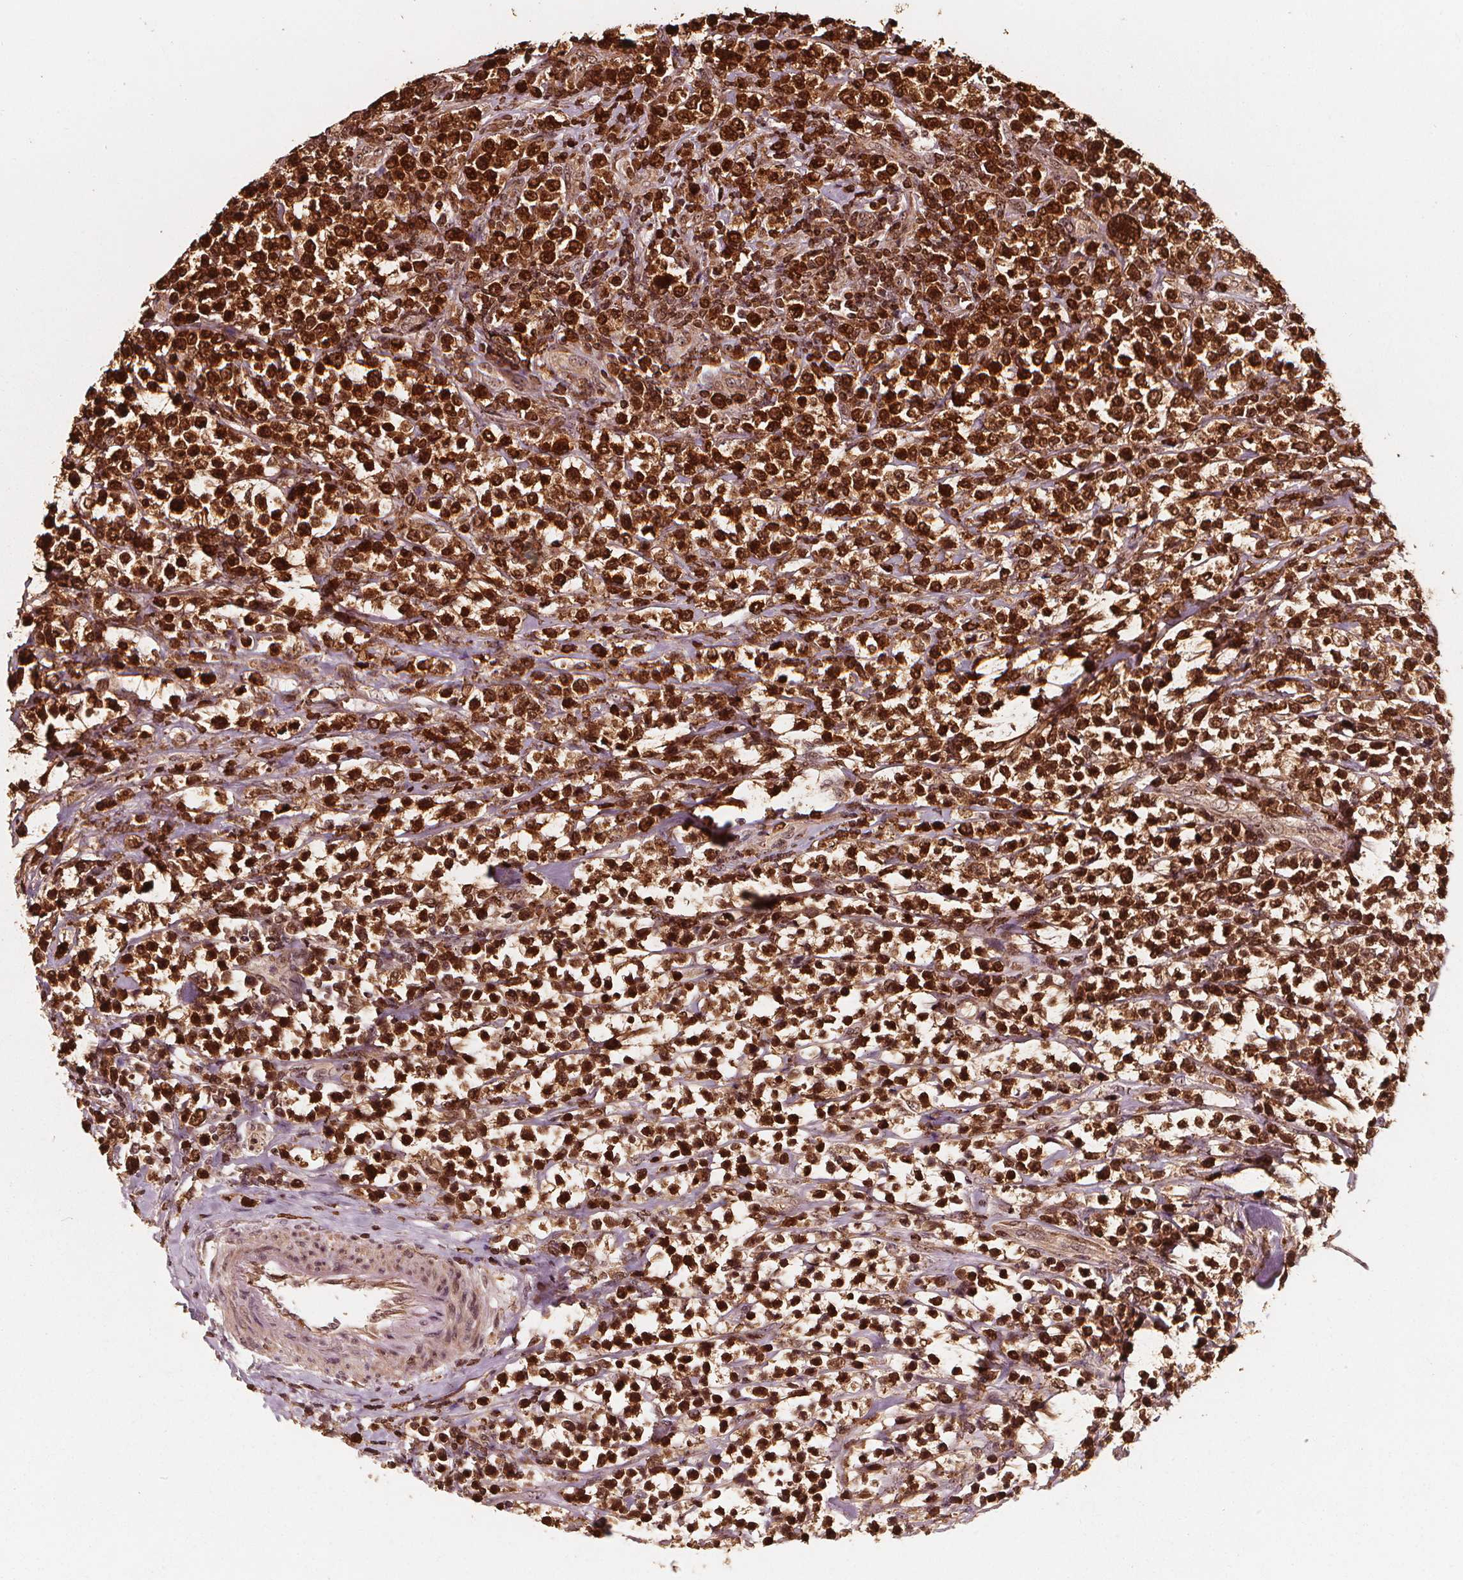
{"staining": {"intensity": "strong", "quantity": ">75%", "location": "cytoplasmic/membranous,nuclear"}, "tissue": "lymphoma", "cell_type": "Tumor cells", "image_type": "cancer", "snomed": [{"axis": "morphology", "description": "Malignant lymphoma, non-Hodgkin's type, High grade"}, {"axis": "topography", "description": "Soft tissue"}], "caption": "There is high levels of strong cytoplasmic/membranous and nuclear staining in tumor cells of lymphoma, as demonstrated by immunohistochemical staining (brown color).", "gene": "EXOSC9", "patient": {"sex": "female", "age": 56}}